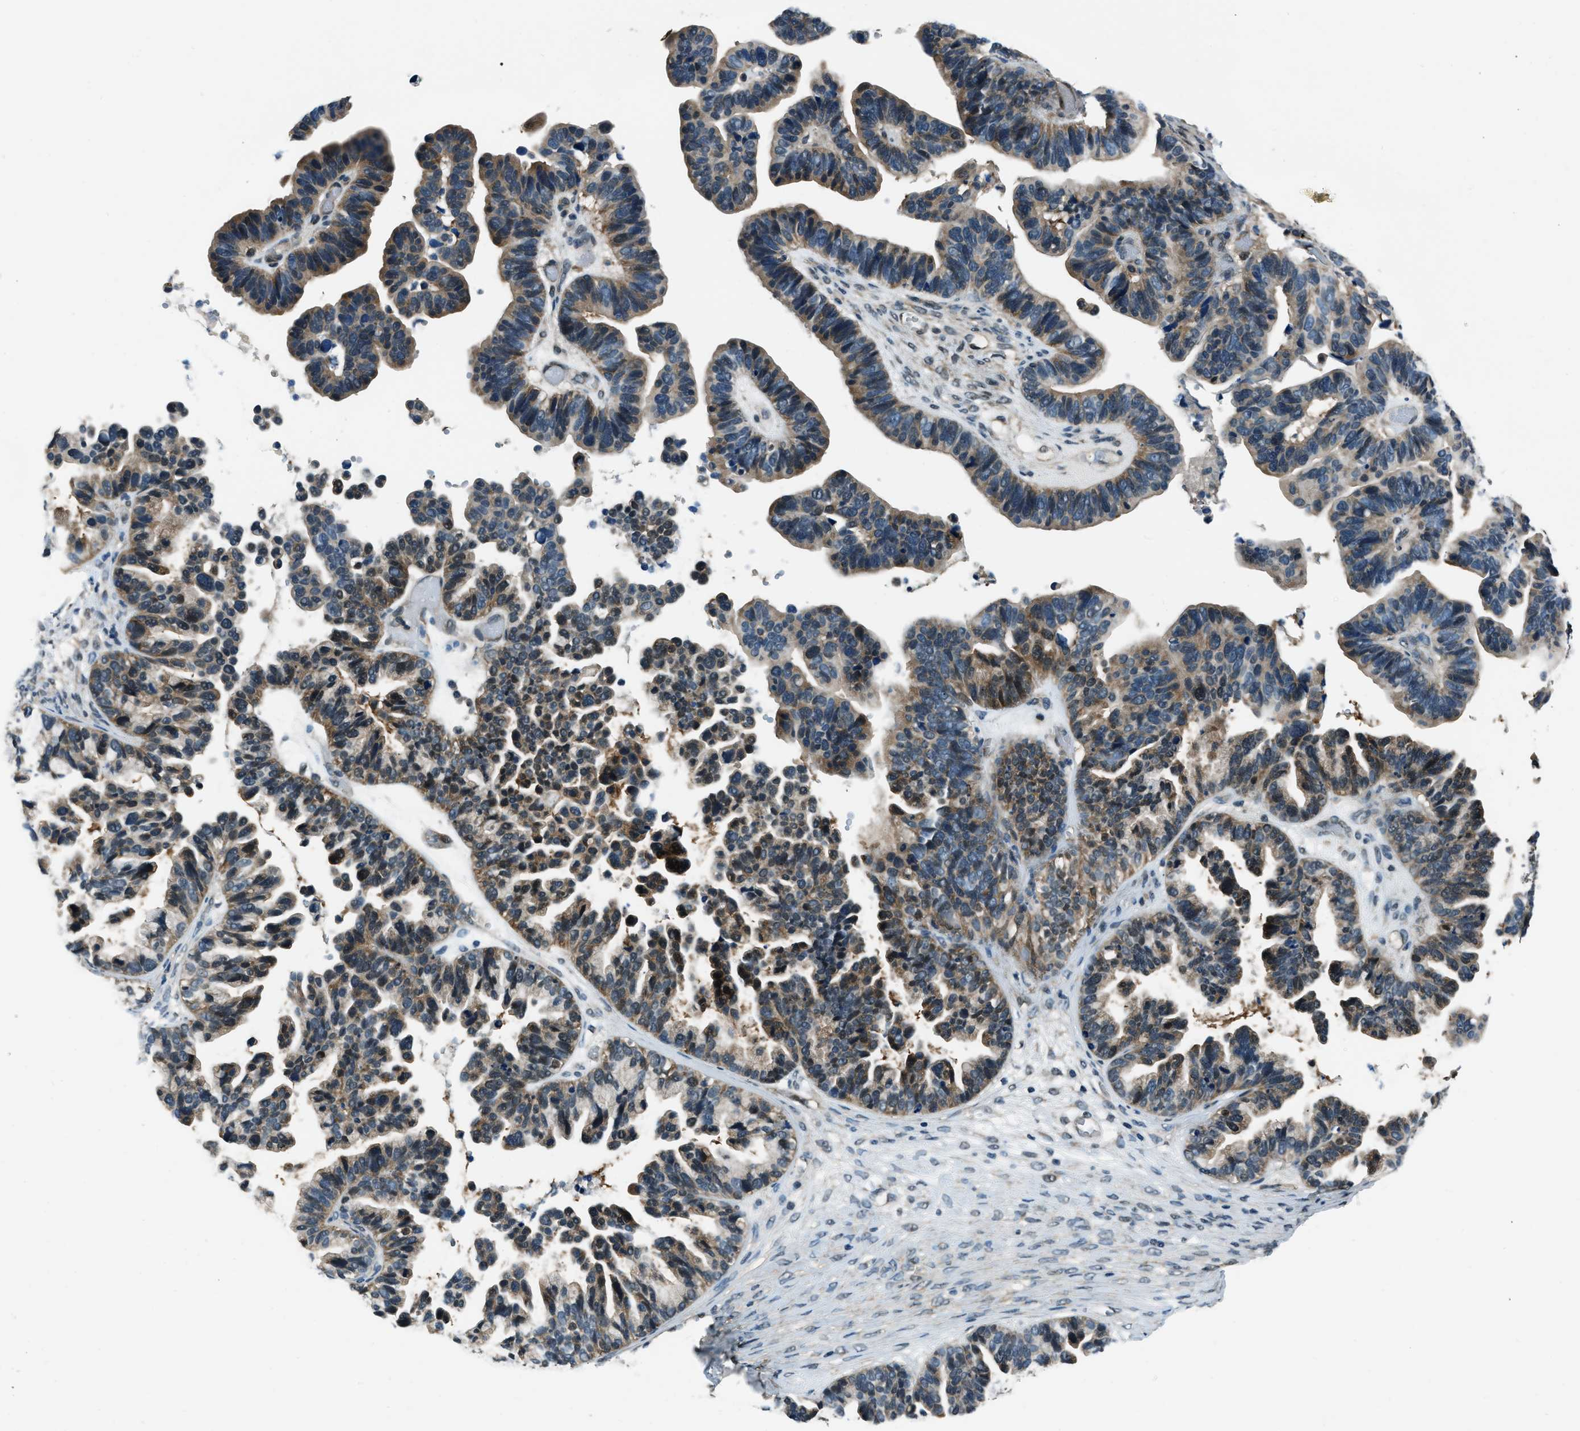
{"staining": {"intensity": "moderate", "quantity": ">75%", "location": "cytoplasmic/membranous,nuclear"}, "tissue": "ovarian cancer", "cell_type": "Tumor cells", "image_type": "cancer", "snomed": [{"axis": "morphology", "description": "Cystadenocarcinoma, serous, NOS"}, {"axis": "topography", "description": "Ovary"}], "caption": "This micrograph reveals immunohistochemistry staining of human ovarian cancer, with medium moderate cytoplasmic/membranous and nuclear expression in about >75% of tumor cells.", "gene": "NUDCD3", "patient": {"sex": "female", "age": 56}}